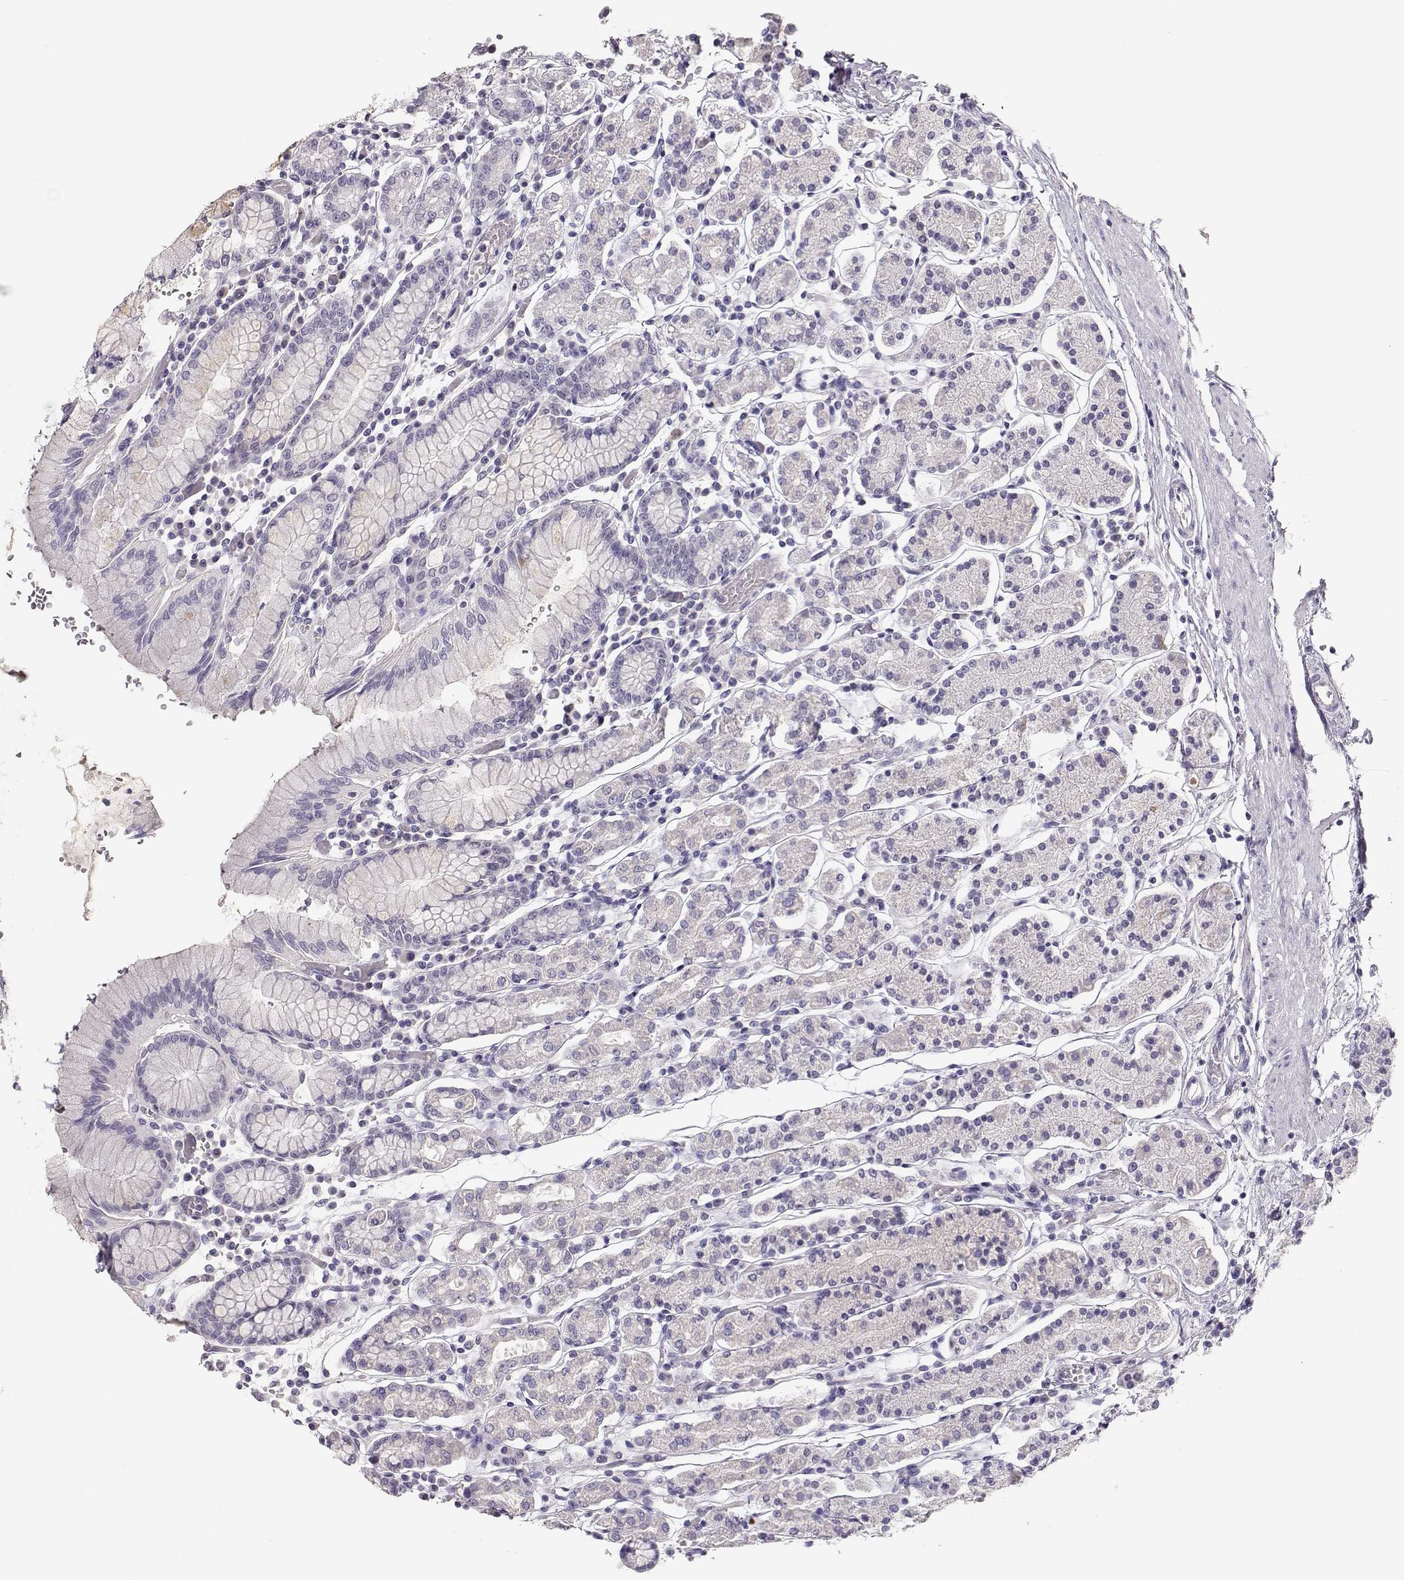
{"staining": {"intensity": "negative", "quantity": "none", "location": "none"}, "tissue": "stomach", "cell_type": "Glandular cells", "image_type": "normal", "snomed": [{"axis": "morphology", "description": "Normal tissue, NOS"}, {"axis": "topography", "description": "Stomach, upper"}, {"axis": "topography", "description": "Stomach"}], "caption": "Immunohistochemical staining of benign stomach demonstrates no significant staining in glandular cells.", "gene": "MAGEC1", "patient": {"sex": "male", "age": 62}}